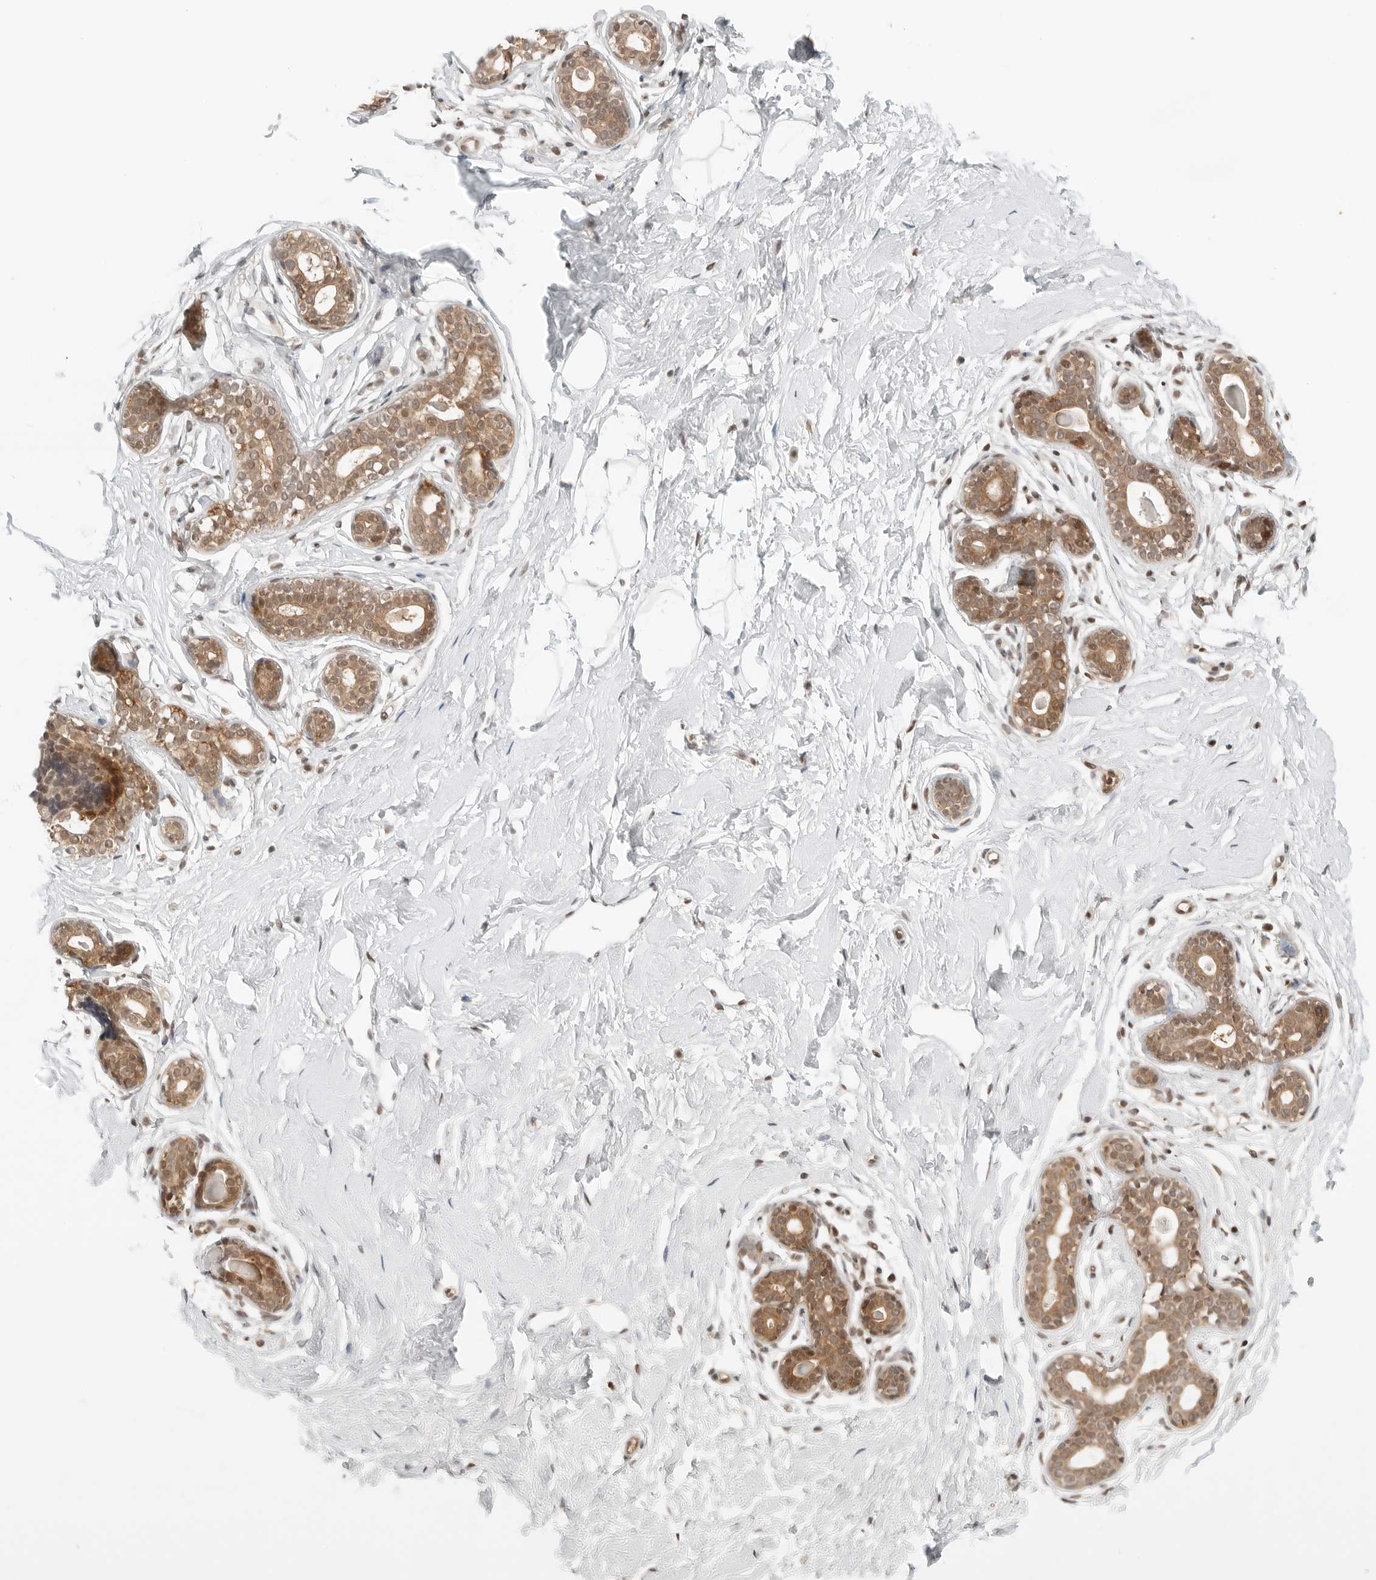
{"staining": {"intensity": "negative", "quantity": "none", "location": "none"}, "tissue": "breast", "cell_type": "Adipocytes", "image_type": "normal", "snomed": [{"axis": "morphology", "description": "Normal tissue, NOS"}, {"axis": "morphology", "description": "Adenoma, NOS"}, {"axis": "topography", "description": "Breast"}], "caption": "This is an IHC histopathology image of unremarkable human breast. There is no positivity in adipocytes.", "gene": "CRTC2", "patient": {"sex": "female", "age": 23}}